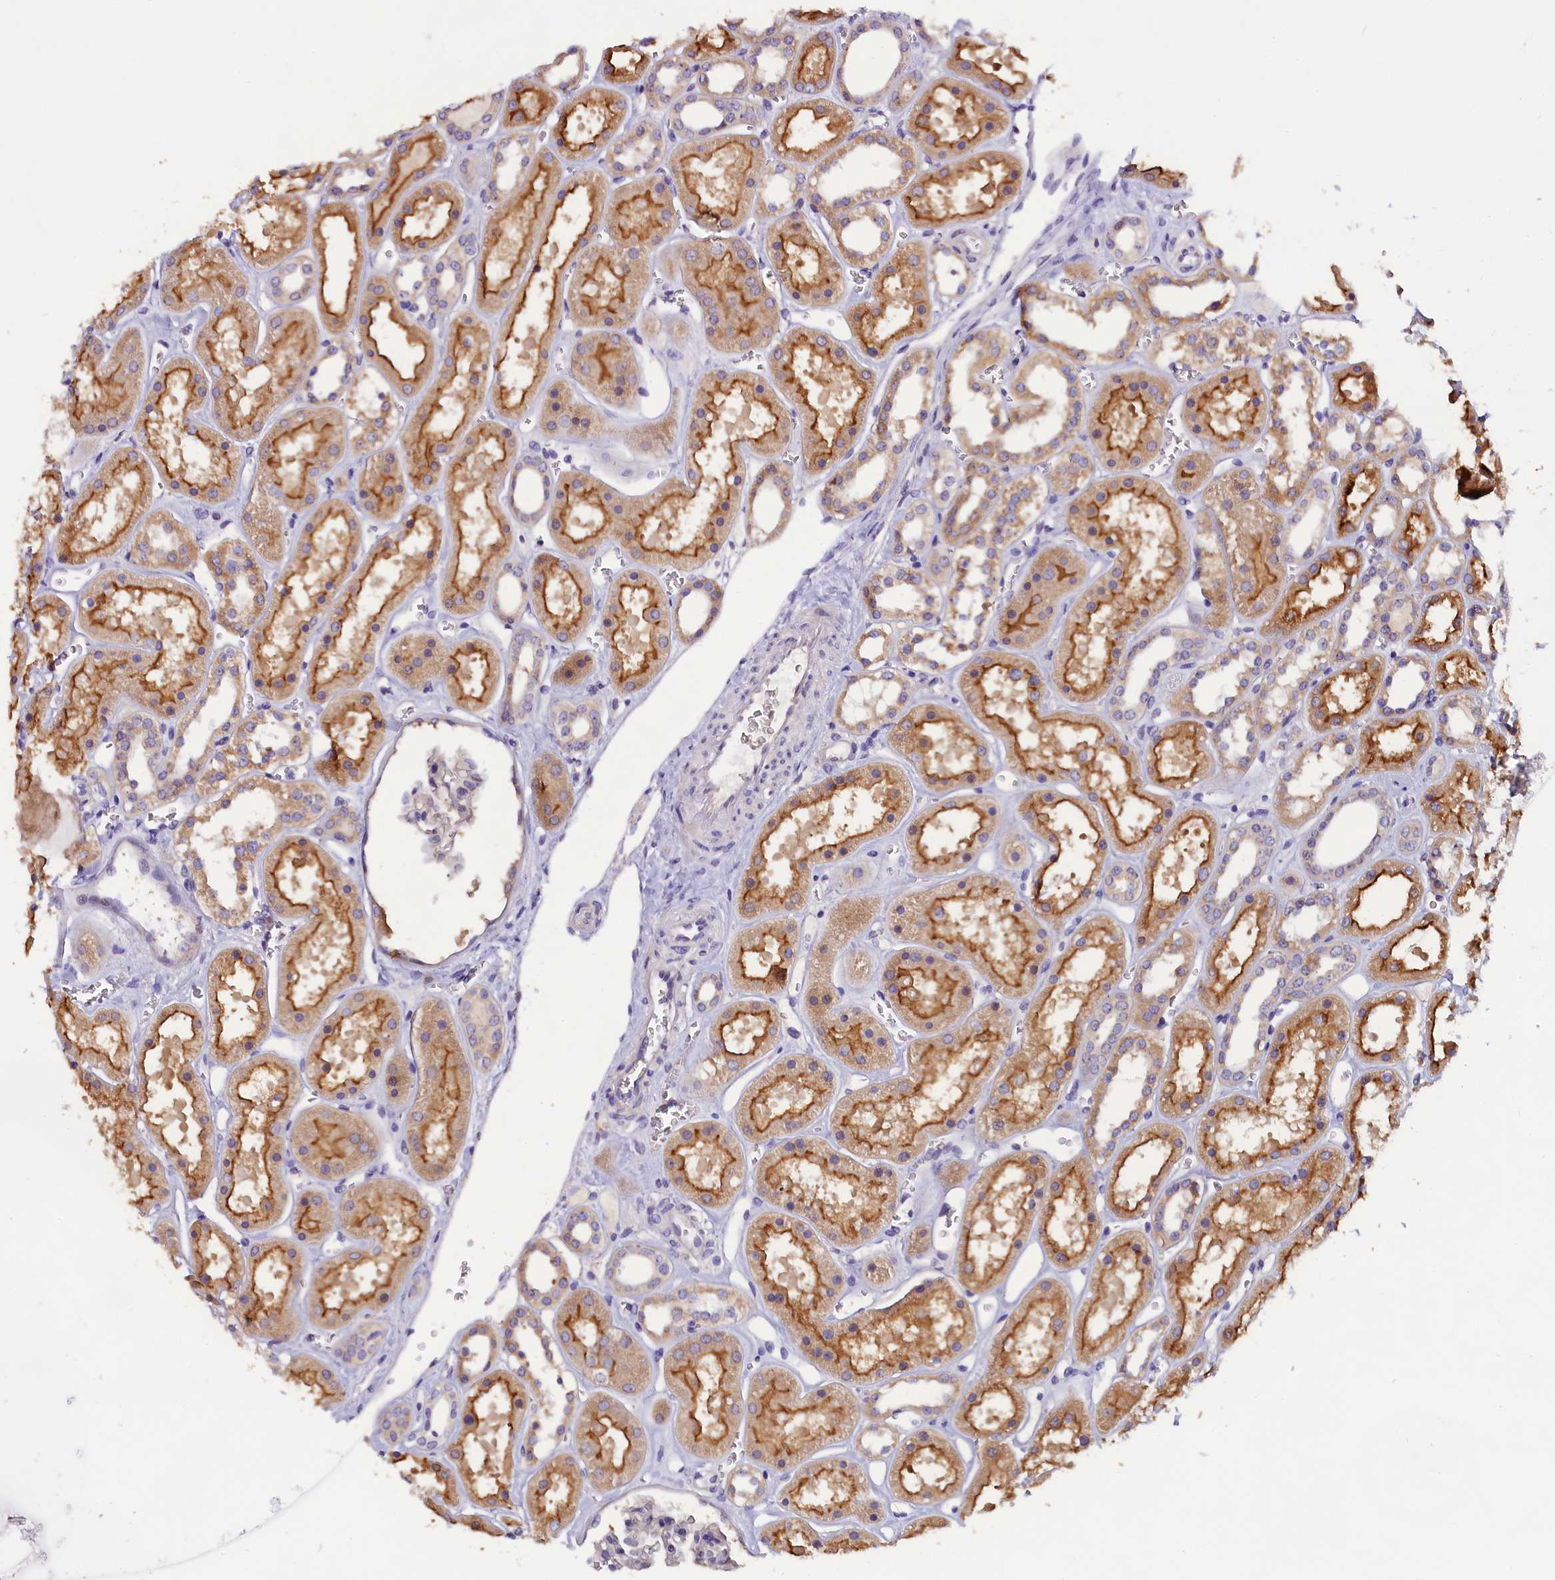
{"staining": {"intensity": "negative", "quantity": "none", "location": "none"}, "tissue": "kidney", "cell_type": "Cells in glomeruli", "image_type": "normal", "snomed": [{"axis": "morphology", "description": "Normal tissue, NOS"}, {"axis": "topography", "description": "Kidney"}], "caption": "This micrograph is of benign kidney stained with IHC to label a protein in brown with the nuclei are counter-stained blue. There is no staining in cells in glomeruli. (Stains: DAB (3,3'-diaminobenzidine) immunohistochemistry (IHC) with hematoxylin counter stain, Microscopy: brightfield microscopy at high magnification).", "gene": "C9orf40", "patient": {"sex": "female", "age": 41}}